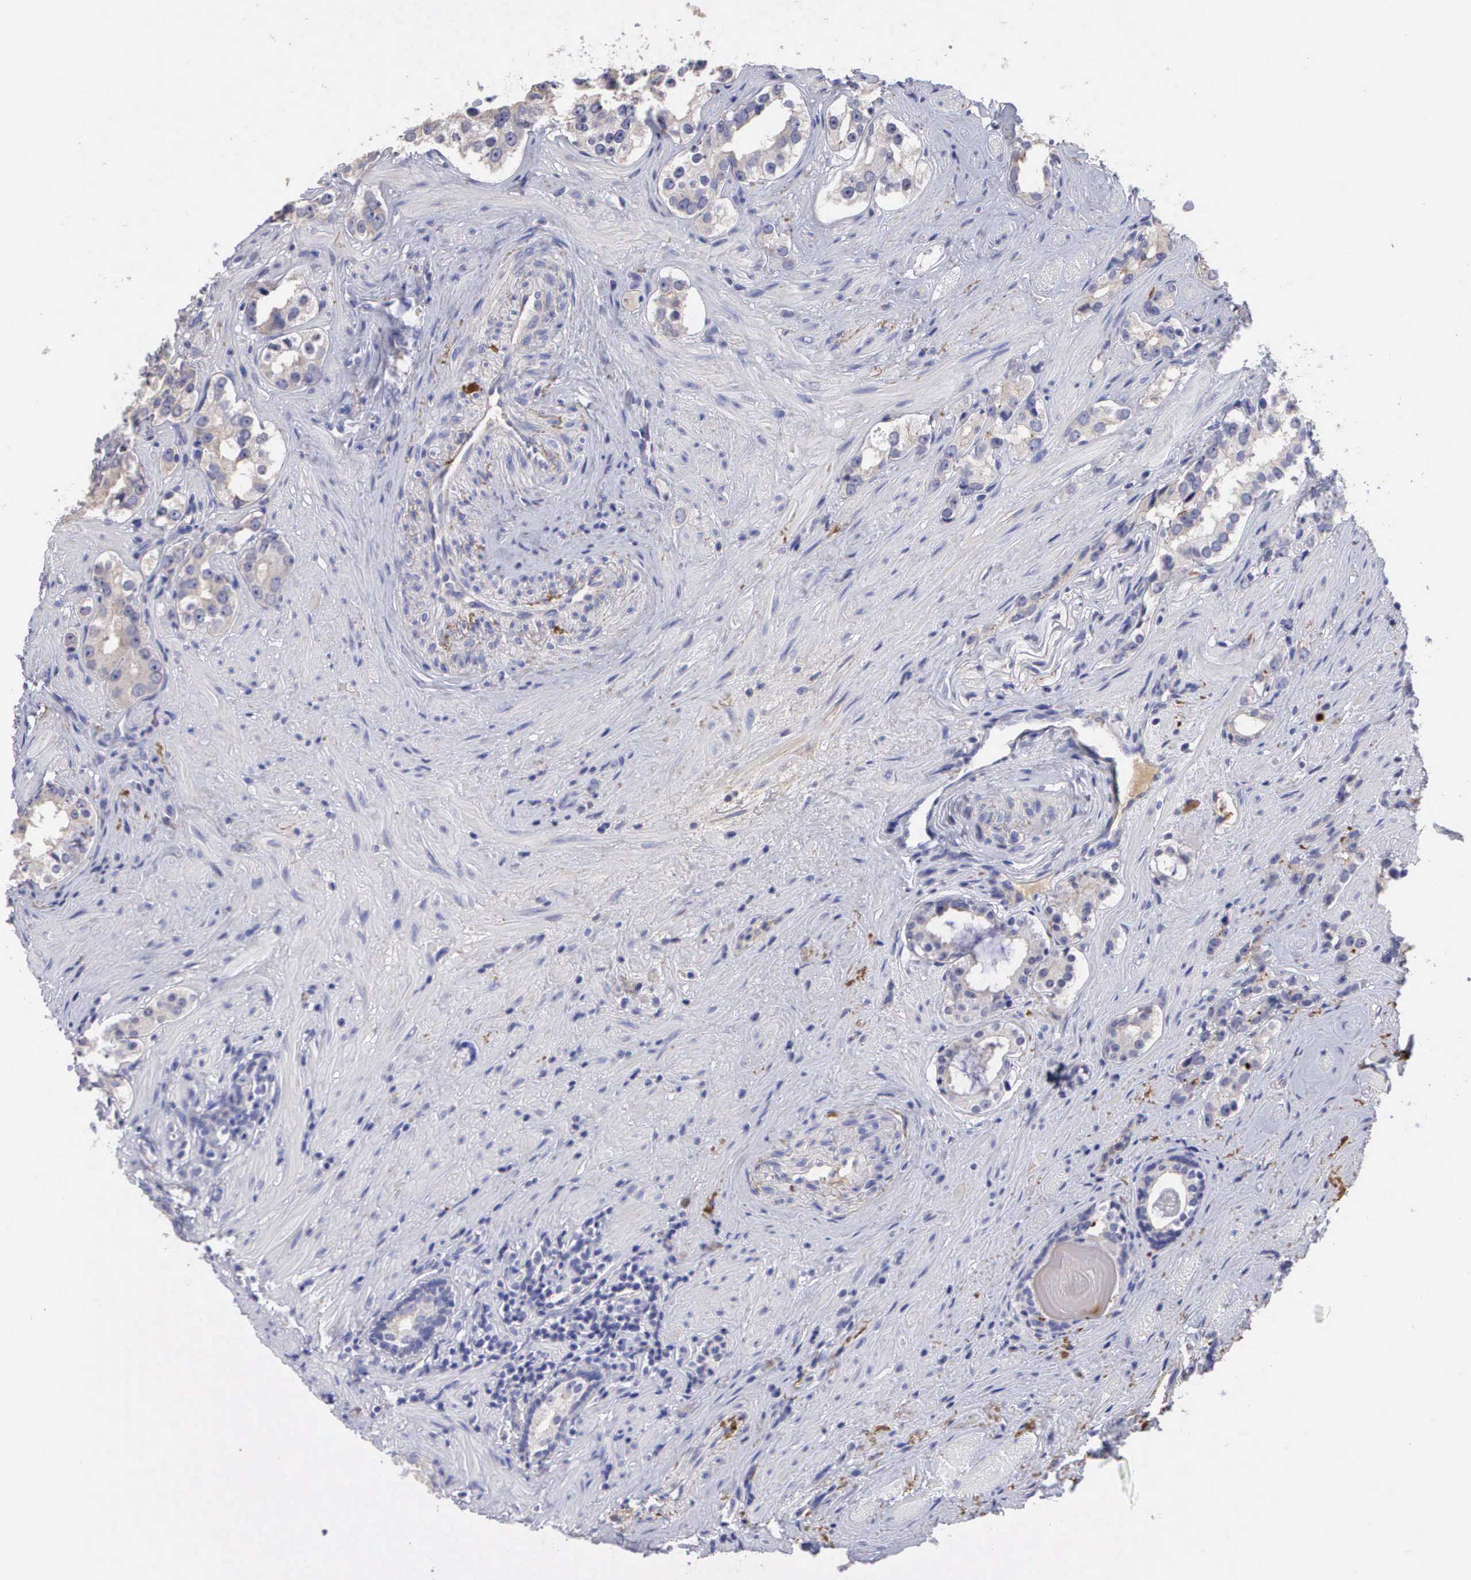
{"staining": {"intensity": "negative", "quantity": "none", "location": "none"}, "tissue": "prostate cancer", "cell_type": "Tumor cells", "image_type": "cancer", "snomed": [{"axis": "morphology", "description": "Adenocarcinoma, Medium grade"}, {"axis": "topography", "description": "Prostate"}], "caption": "Immunohistochemistry of adenocarcinoma (medium-grade) (prostate) exhibits no positivity in tumor cells.", "gene": "CLU", "patient": {"sex": "male", "age": 73}}